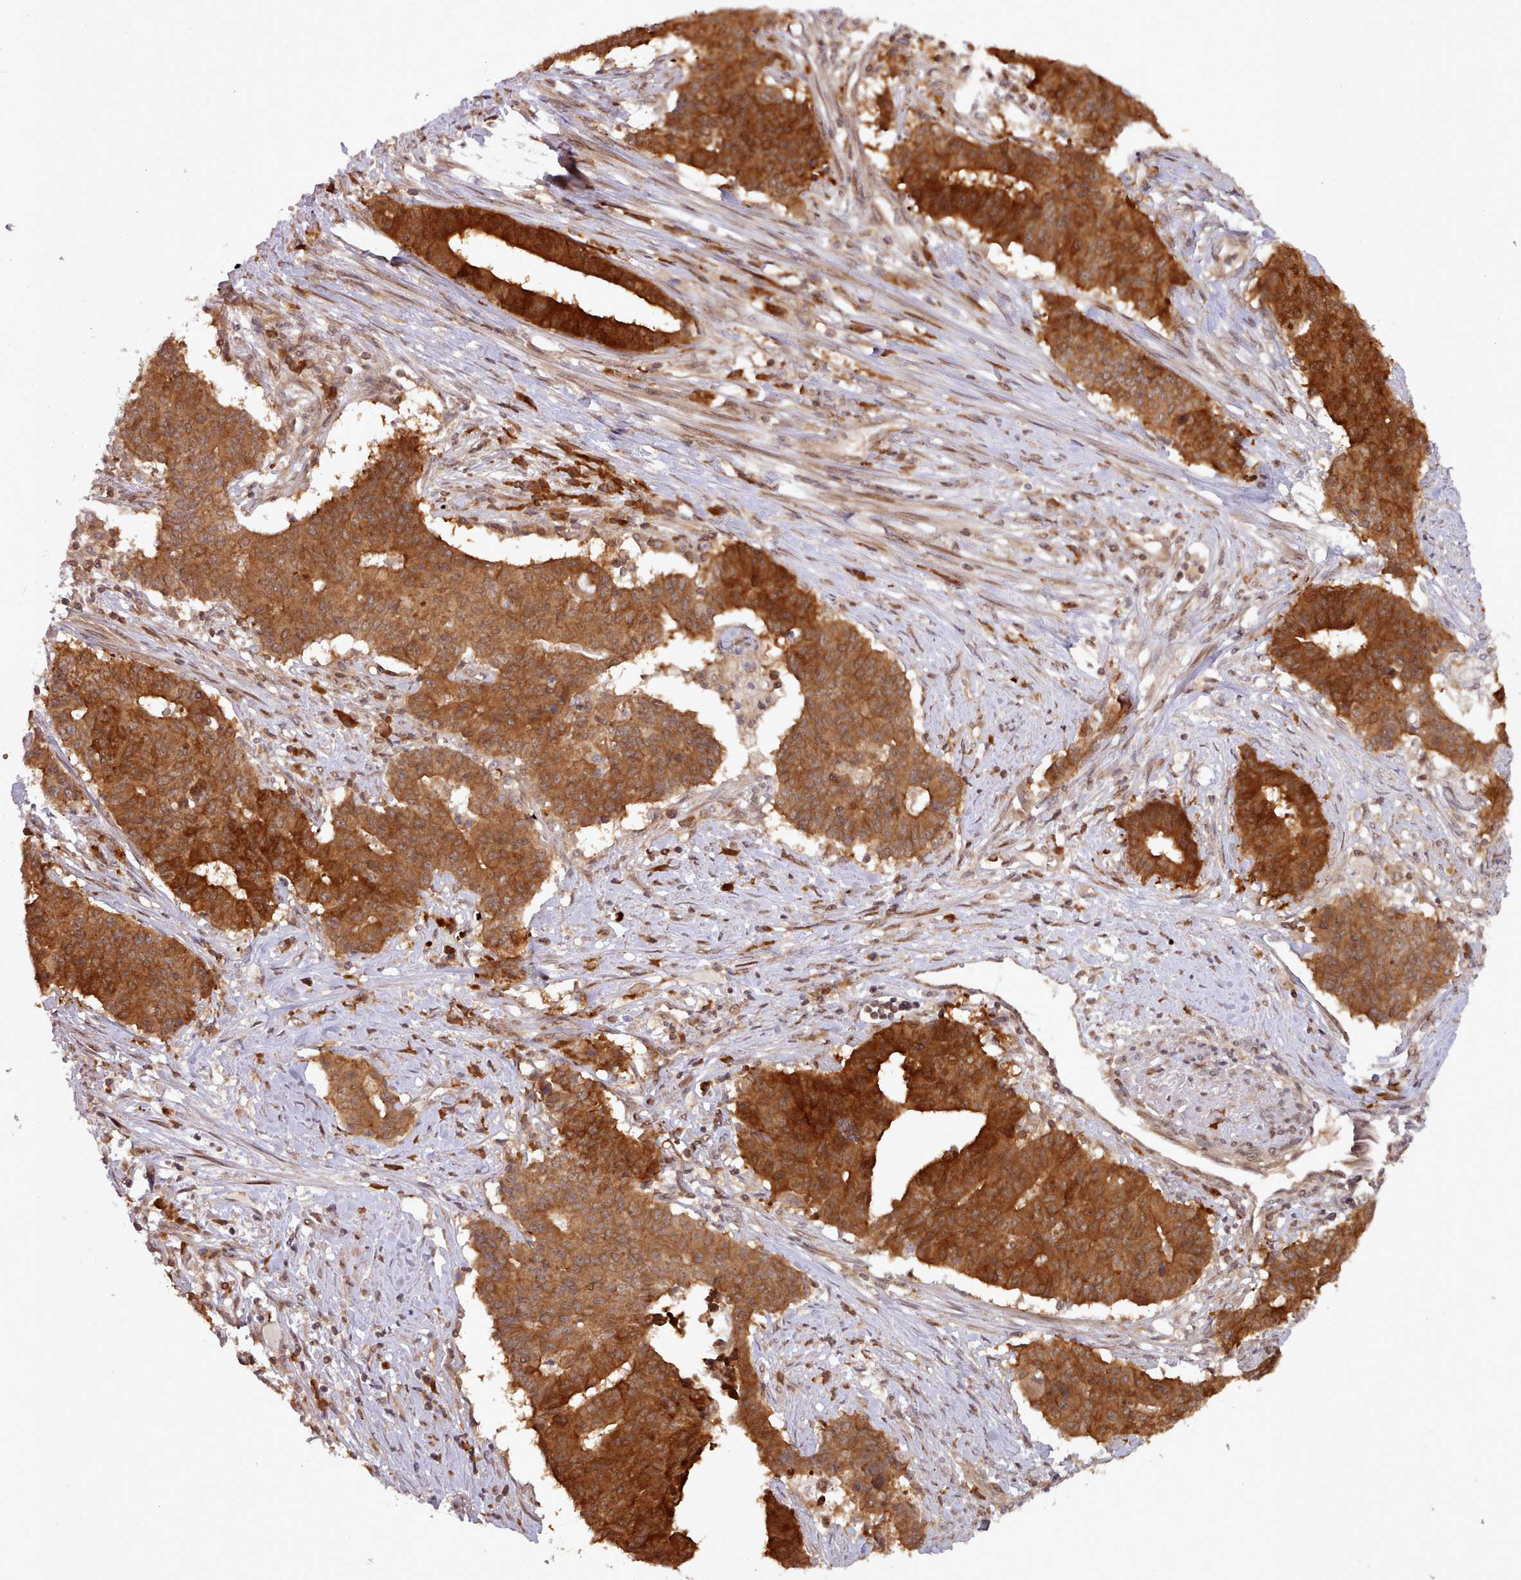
{"staining": {"intensity": "strong", "quantity": ">75%", "location": "cytoplasmic/membranous,nuclear"}, "tissue": "endometrial cancer", "cell_type": "Tumor cells", "image_type": "cancer", "snomed": [{"axis": "morphology", "description": "Adenocarcinoma, NOS"}, {"axis": "topography", "description": "Endometrium"}], "caption": "Endometrial cancer (adenocarcinoma) stained with DAB immunohistochemistry exhibits high levels of strong cytoplasmic/membranous and nuclear staining in about >75% of tumor cells.", "gene": "UBE2G1", "patient": {"sex": "female", "age": 59}}